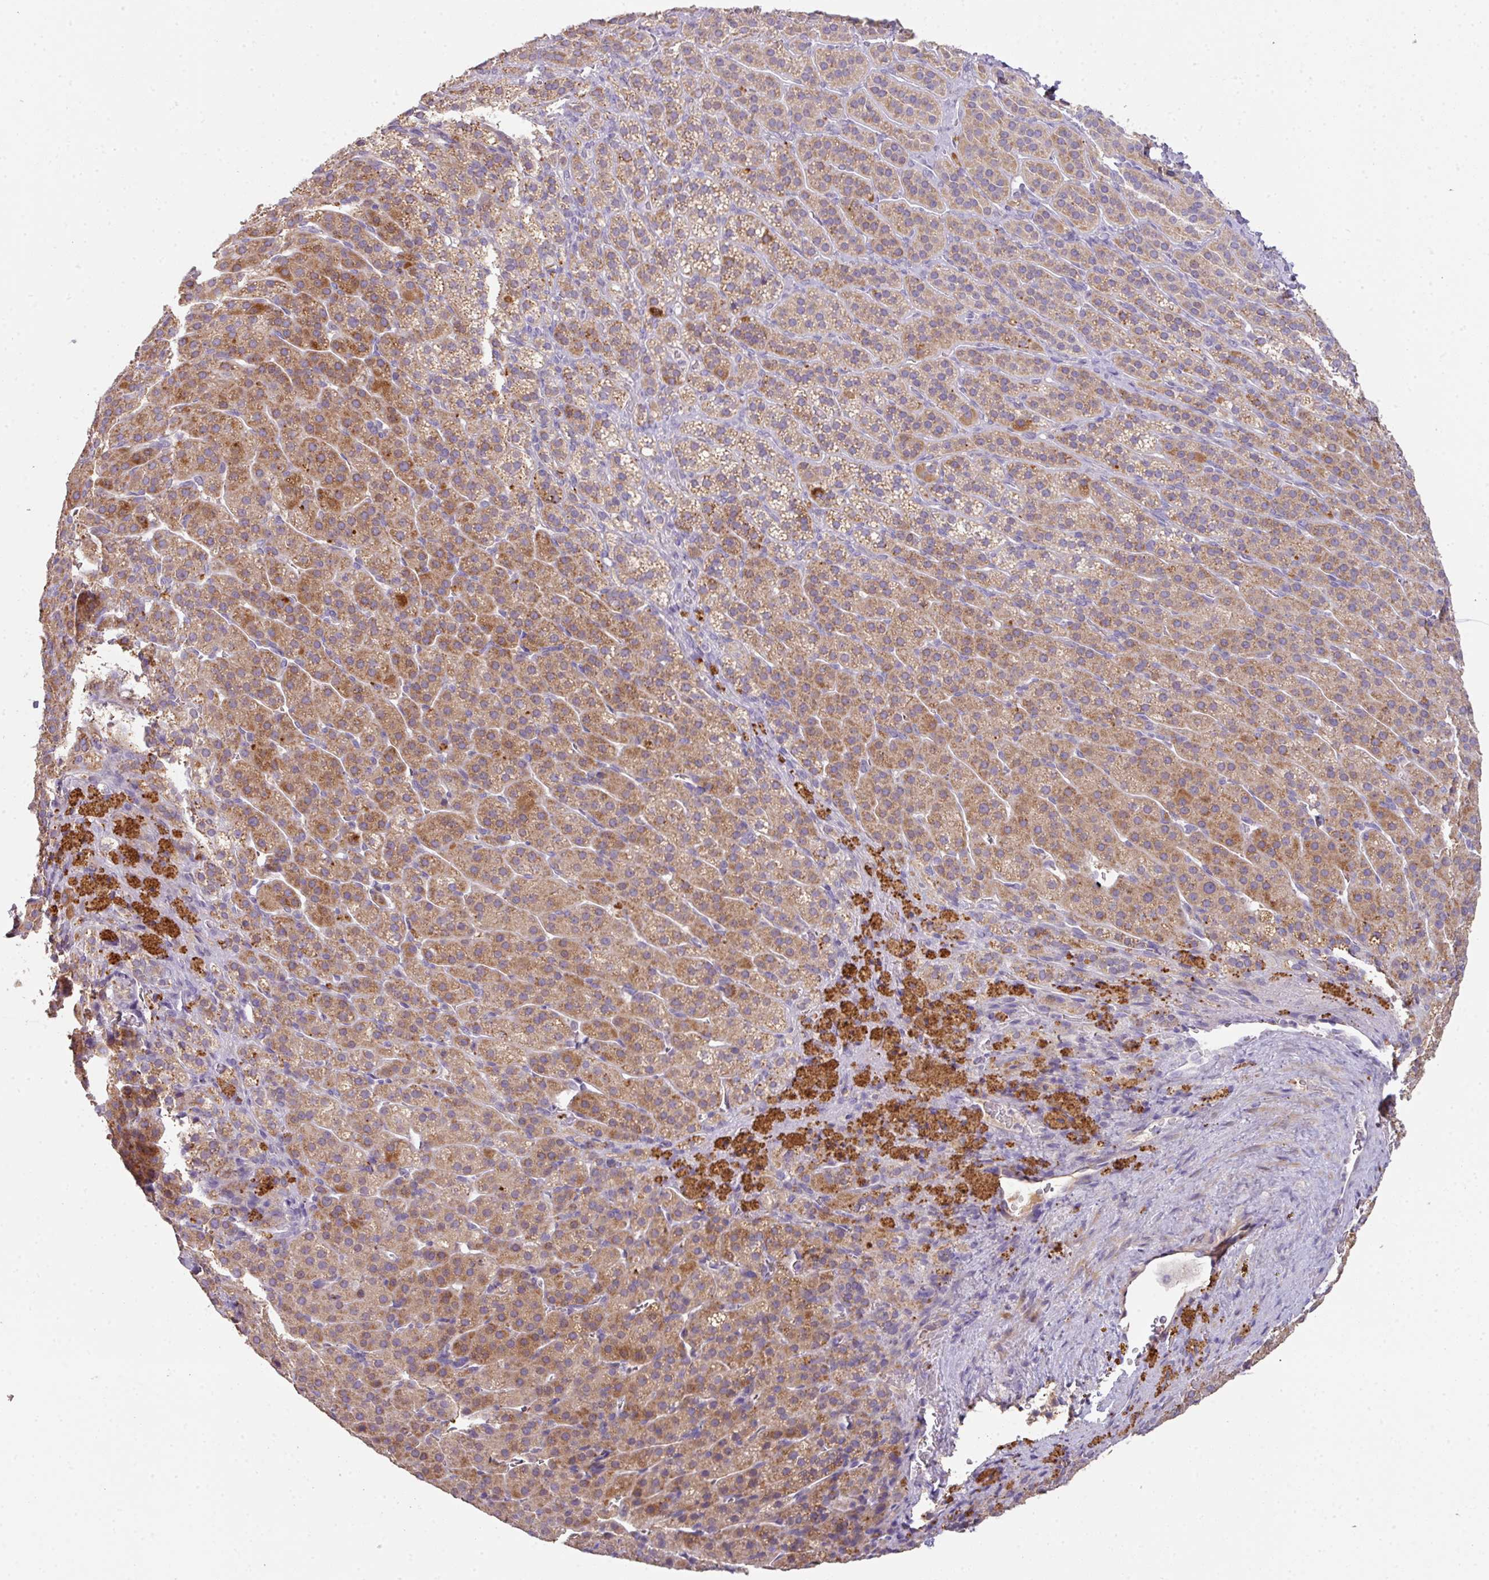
{"staining": {"intensity": "moderate", "quantity": ">75%", "location": "cytoplasmic/membranous"}, "tissue": "adrenal gland", "cell_type": "Glandular cells", "image_type": "normal", "snomed": [{"axis": "morphology", "description": "Normal tissue, NOS"}, {"axis": "topography", "description": "Adrenal gland"}], "caption": "Immunohistochemical staining of benign human adrenal gland reveals >75% levels of moderate cytoplasmic/membranous protein positivity in about >75% of glandular cells.", "gene": "ZNF266", "patient": {"sex": "female", "age": 41}}